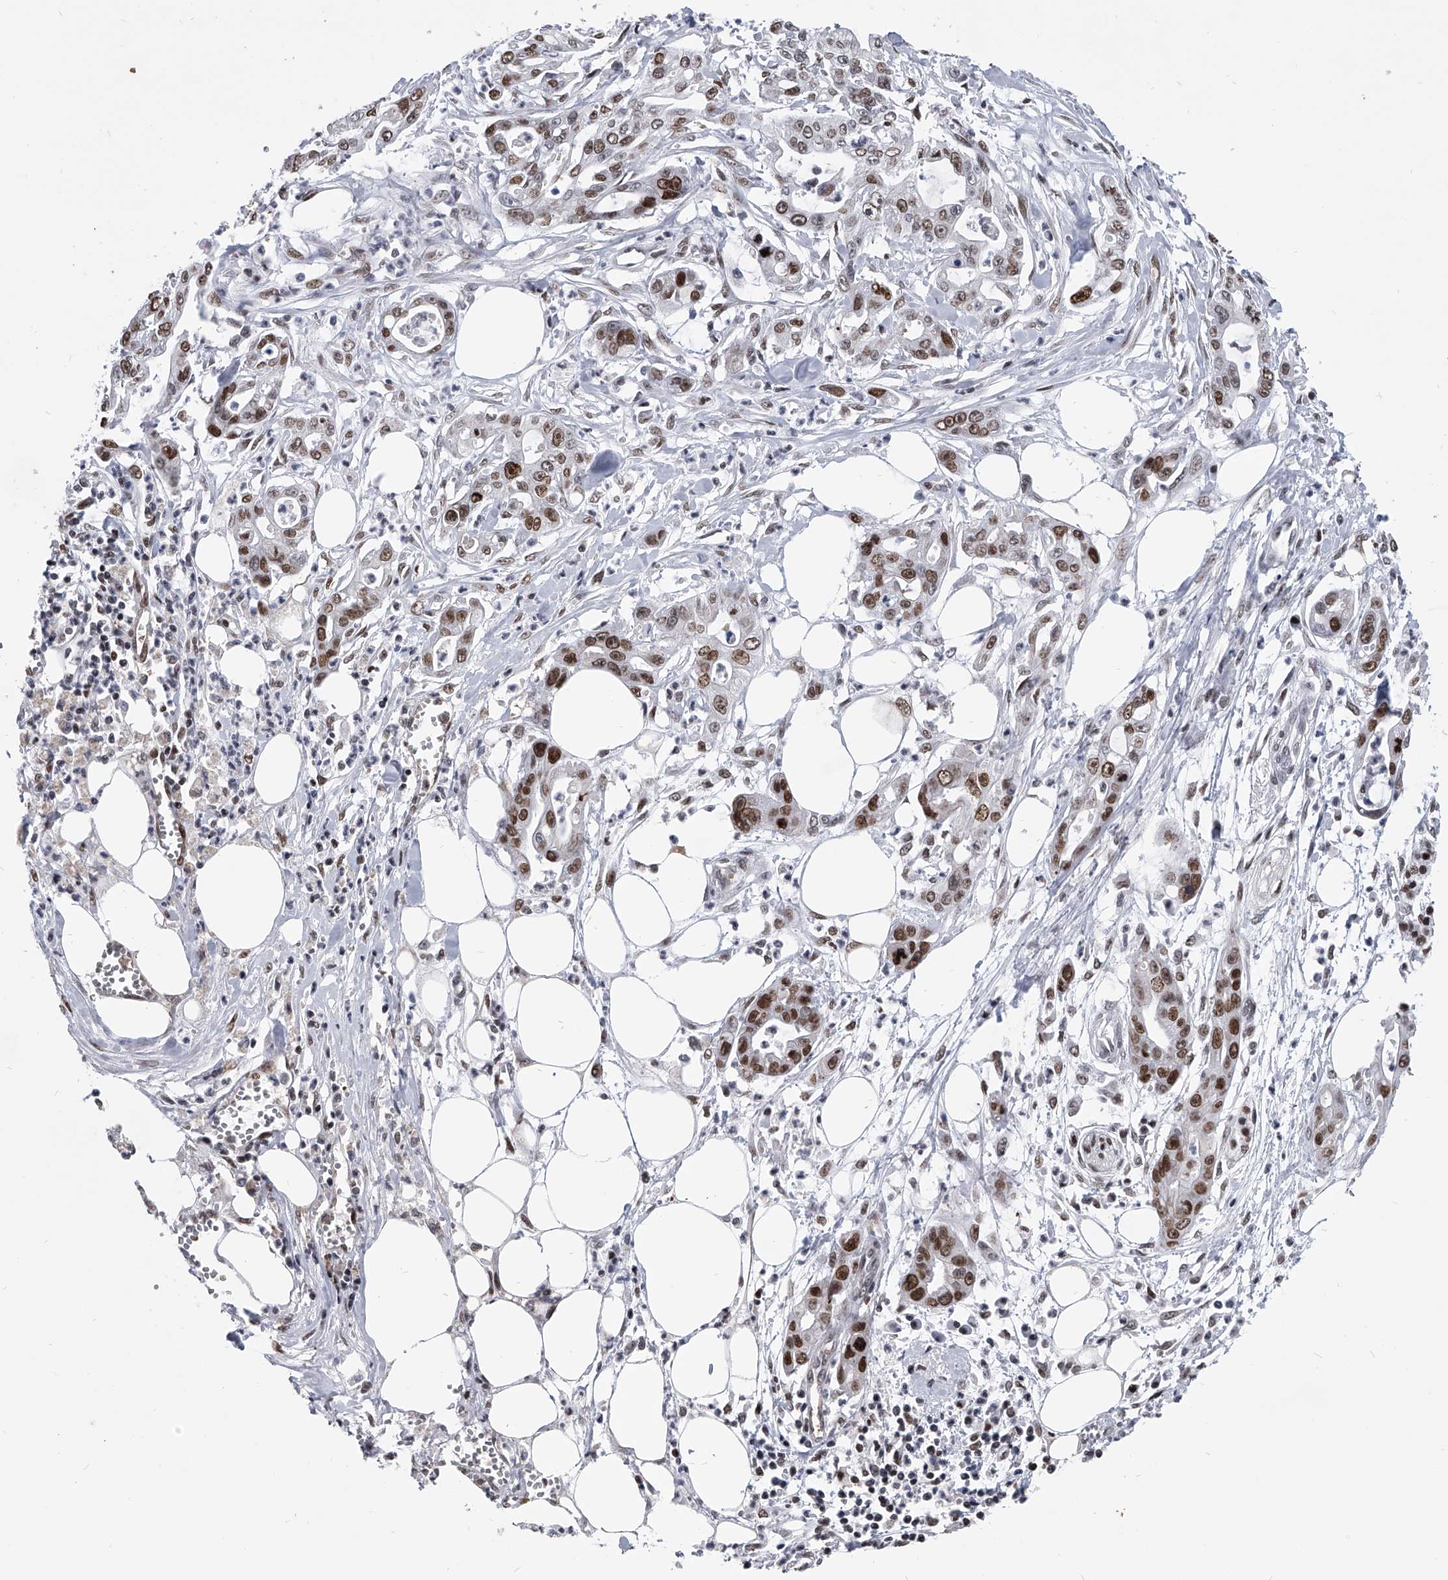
{"staining": {"intensity": "strong", "quantity": "25%-75%", "location": "nuclear"}, "tissue": "pancreatic cancer", "cell_type": "Tumor cells", "image_type": "cancer", "snomed": [{"axis": "morphology", "description": "Adenocarcinoma, NOS"}, {"axis": "topography", "description": "Pancreas"}], "caption": "Immunohistochemistry photomicrograph of neoplastic tissue: human pancreatic adenocarcinoma stained using IHC demonstrates high levels of strong protein expression localized specifically in the nuclear of tumor cells, appearing as a nuclear brown color.", "gene": "SIM2", "patient": {"sex": "male", "age": 68}}